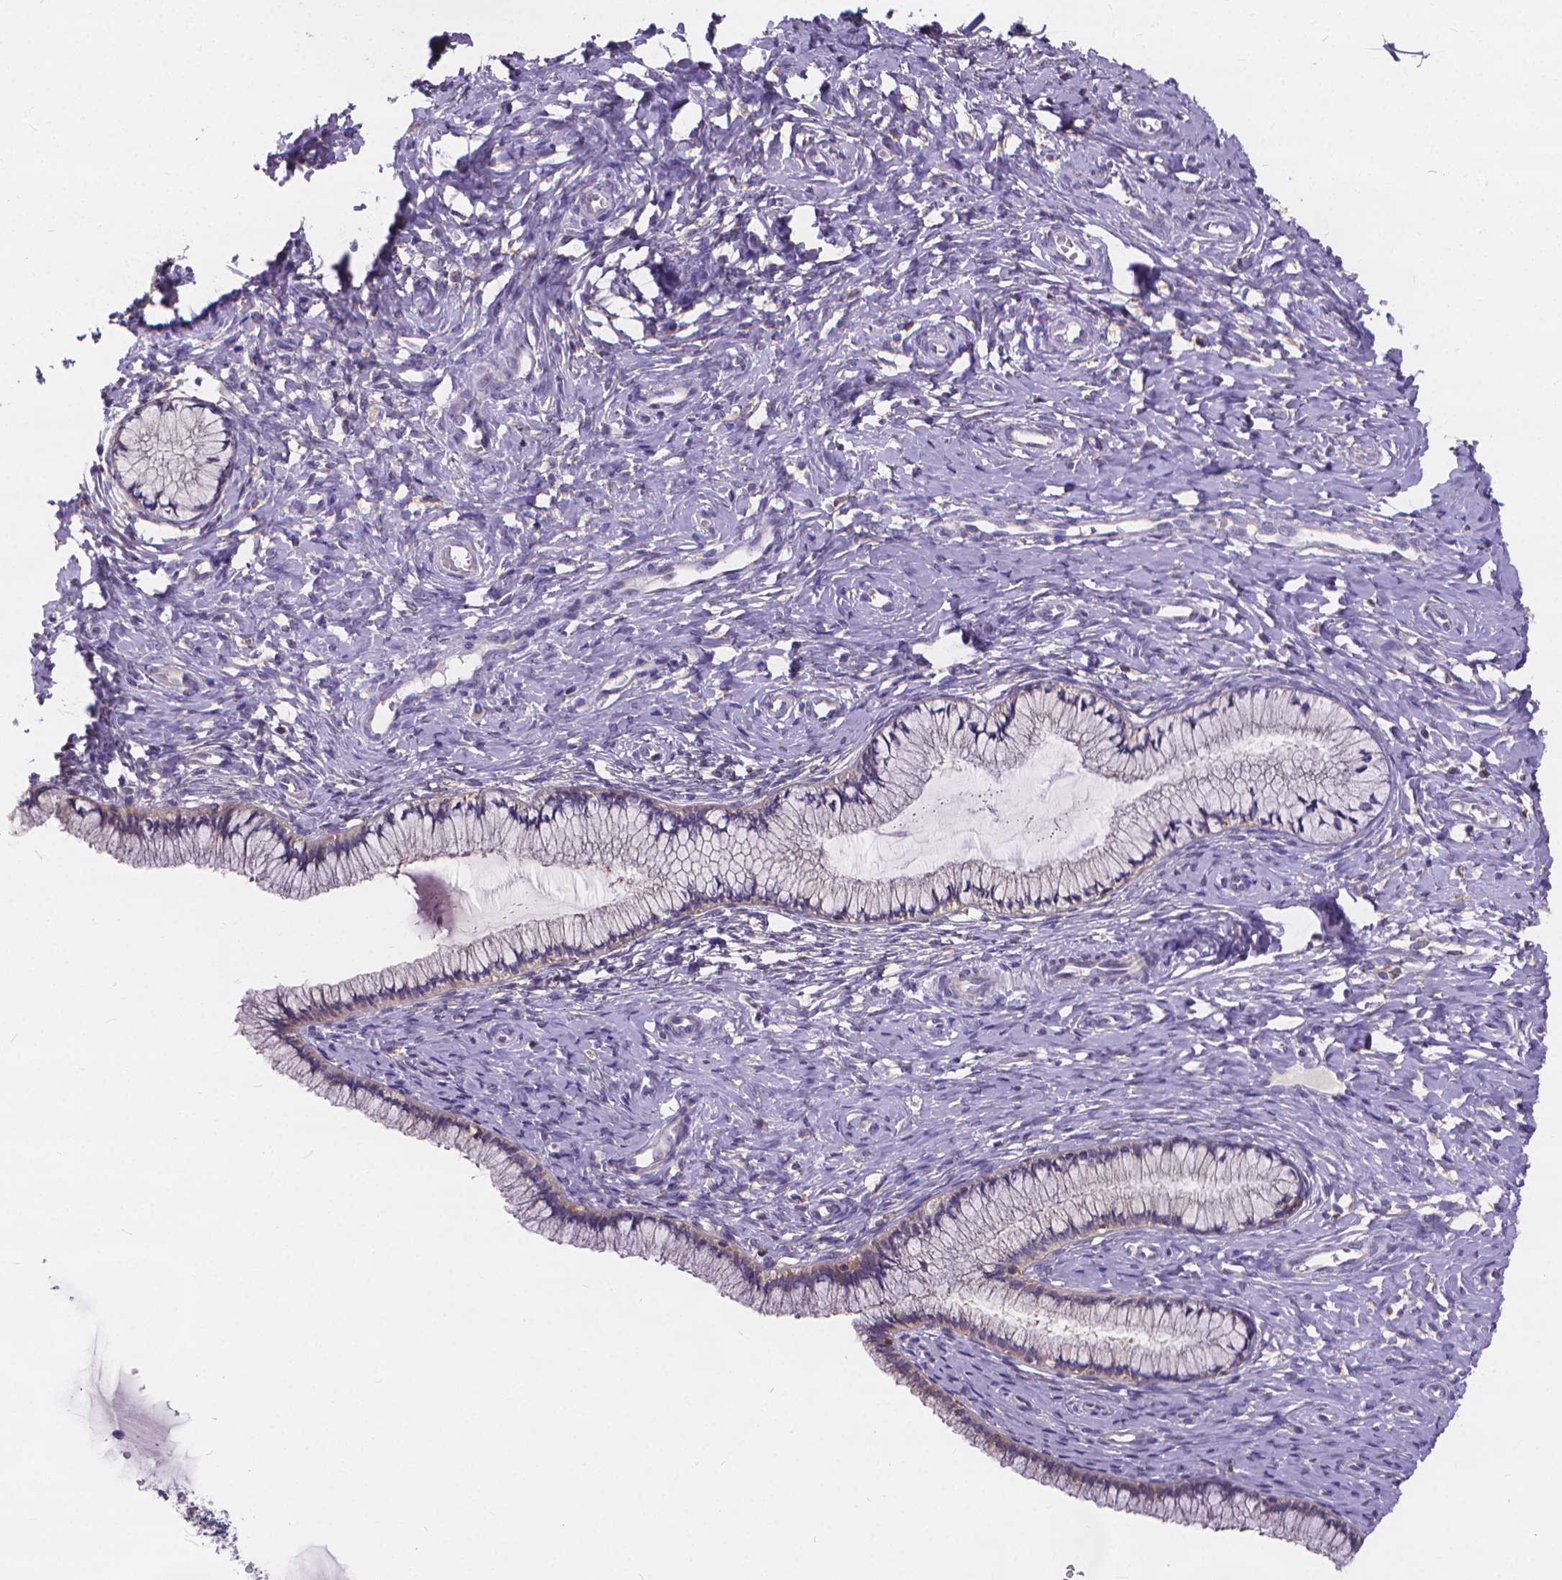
{"staining": {"intensity": "negative", "quantity": "none", "location": "none"}, "tissue": "cervix", "cell_type": "Glandular cells", "image_type": "normal", "snomed": [{"axis": "morphology", "description": "Normal tissue, NOS"}, {"axis": "topography", "description": "Cervix"}], "caption": "There is no significant positivity in glandular cells of cervix. (DAB immunohistochemistry with hematoxylin counter stain).", "gene": "GLRB", "patient": {"sex": "female", "age": 37}}